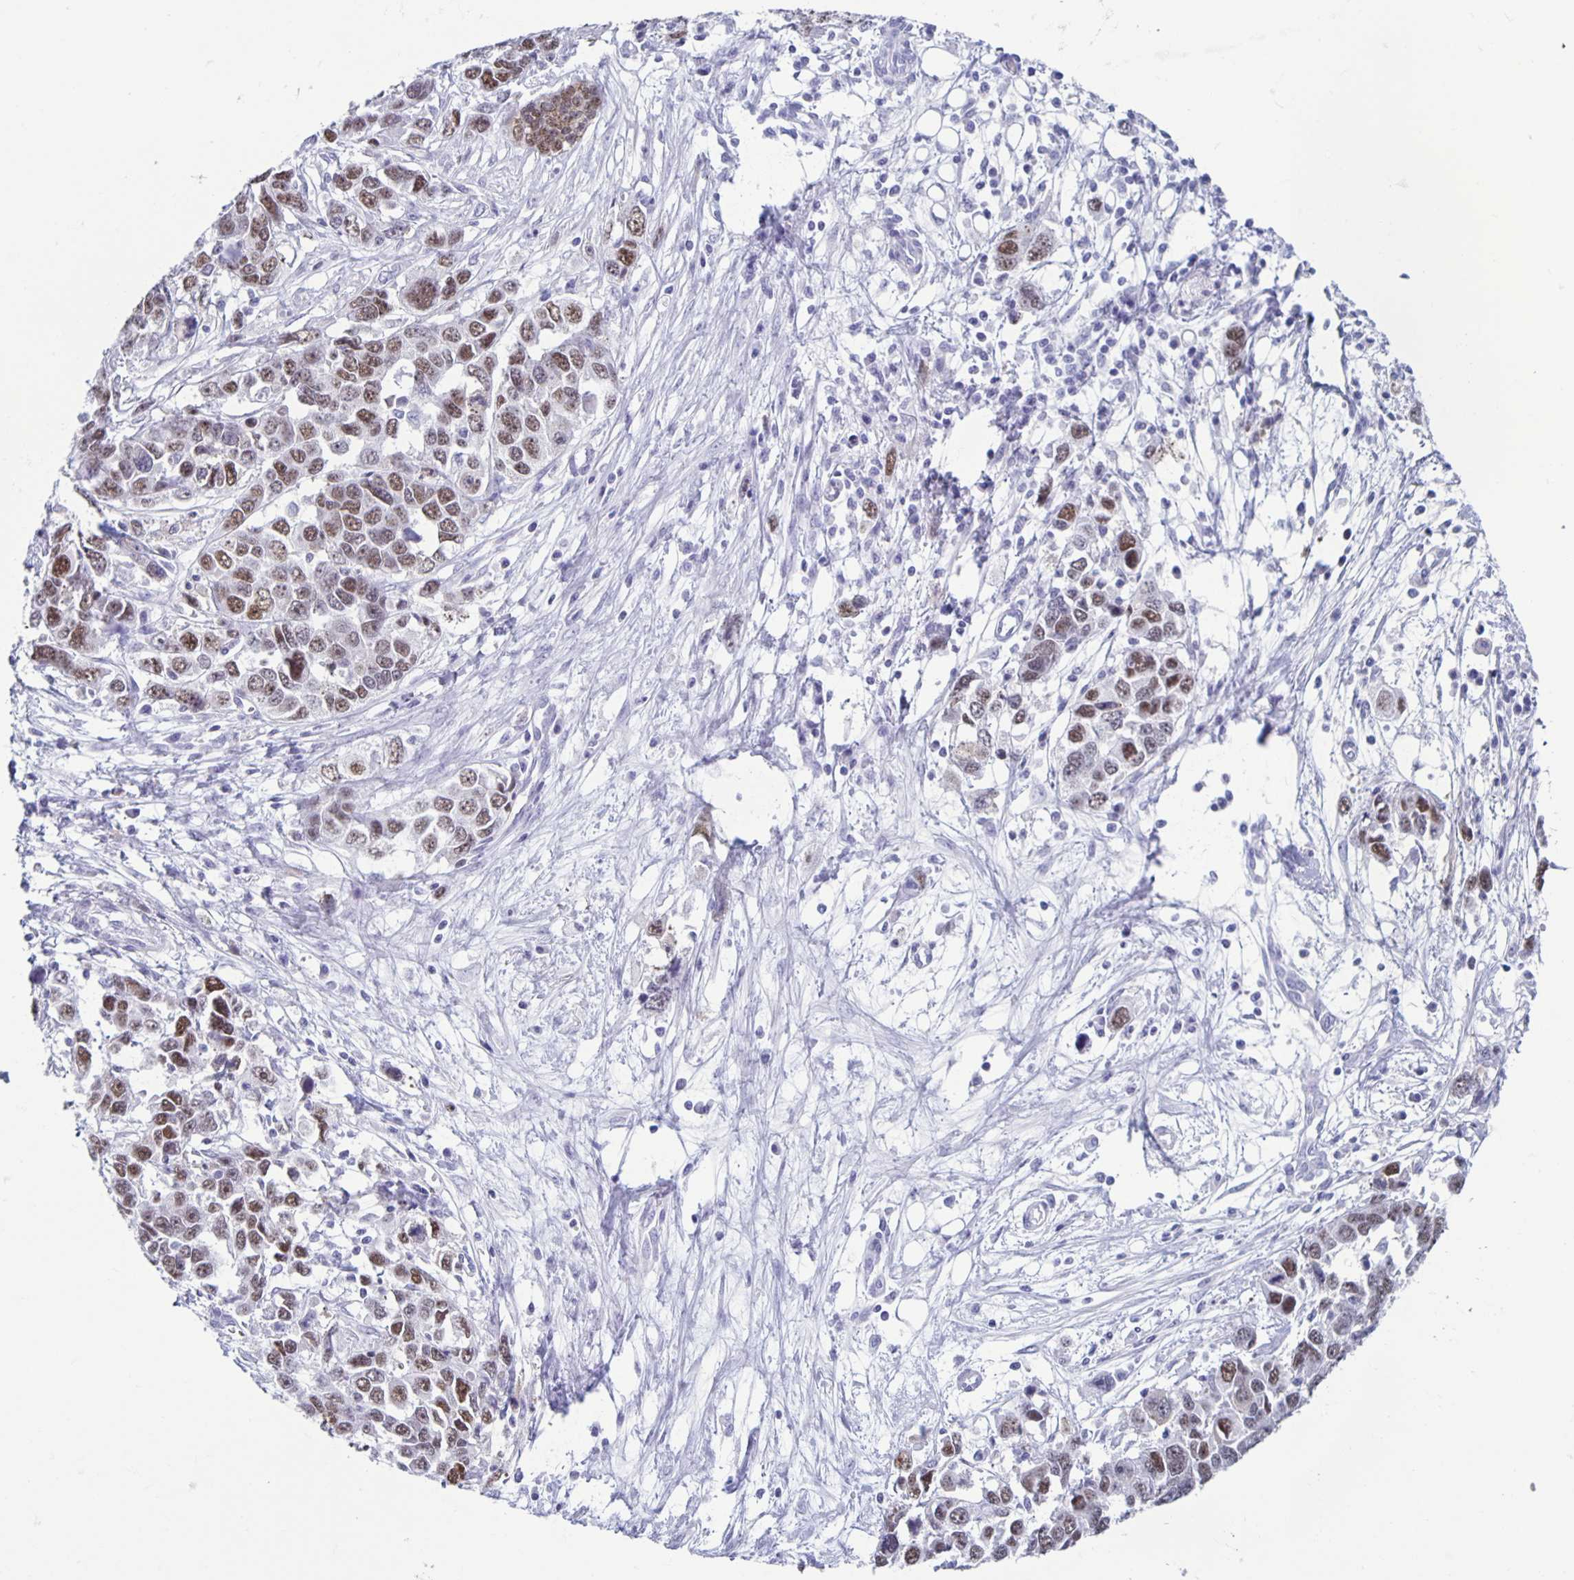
{"staining": {"intensity": "moderate", "quantity": ">75%", "location": "nuclear"}, "tissue": "ovarian cancer", "cell_type": "Tumor cells", "image_type": "cancer", "snomed": [{"axis": "morphology", "description": "Cystadenocarcinoma, serous, NOS"}, {"axis": "topography", "description": "Ovary"}], "caption": "Moderate nuclear protein positivity is identified in about >75% of tumor cells in ovarian cancer. (DAB IHC with brightfield microscopy, high magnification).", "gene": "CT45A5", "patient": {"sex": "female", "age": 76}}